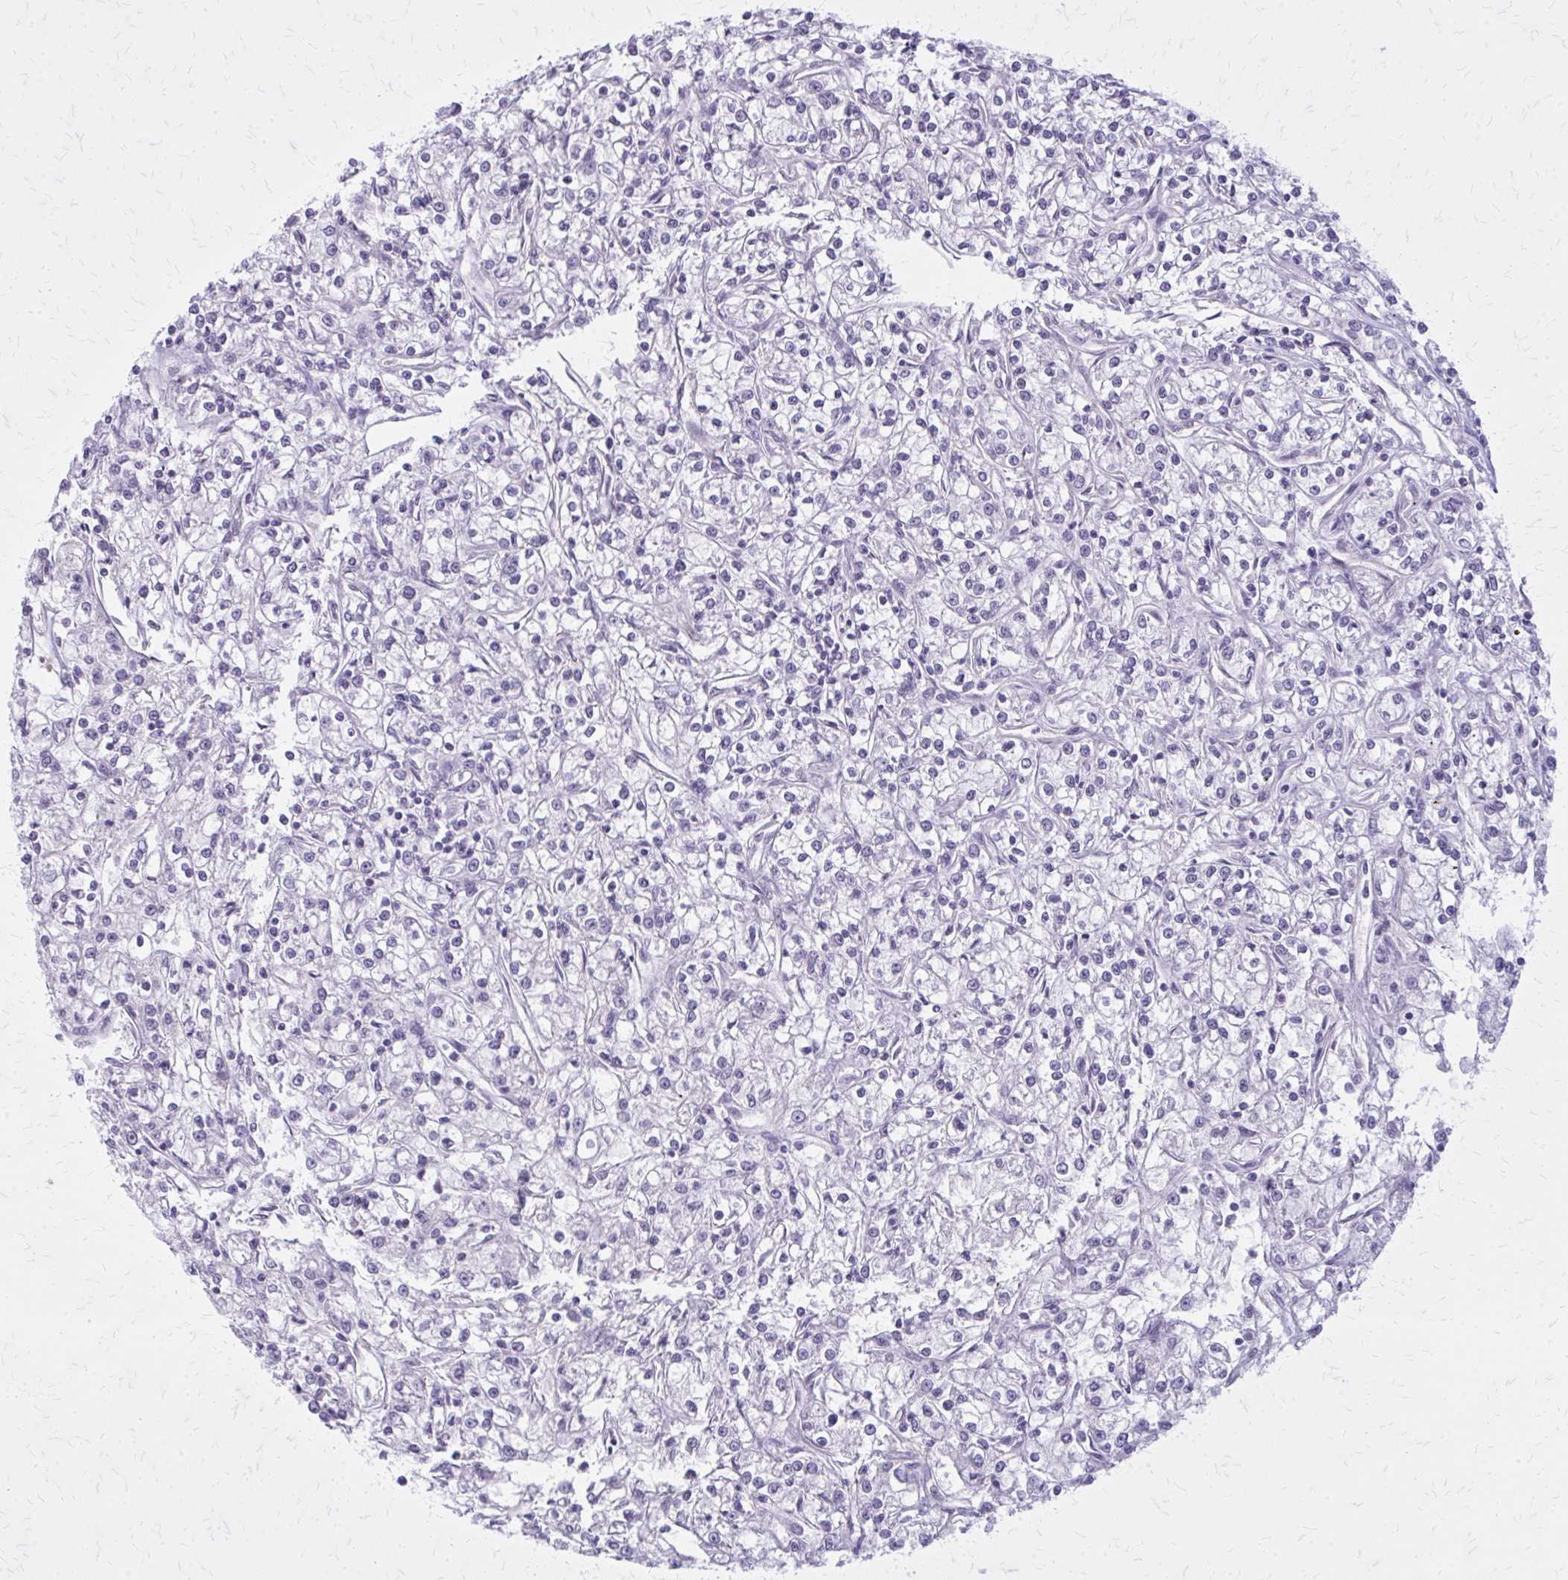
{"staining": {"intensity": "negative", "quantity": "none", "location": "none"}, "tissue": "renal cancer", "cell_type": "Tumor cells", "image_type": "cancer", "snomed": [{"axis": "morphology", "description": "Adenocarcinoma, NOS"}, {"axis": "topography", "description": "Kidney"}], "caption": "DAB immunohistochemical staining of renal cancer exhibits no significant expression in tumor cells.", "gene": "PLCB1", "patient": {"sex": "female", "age": 59}}